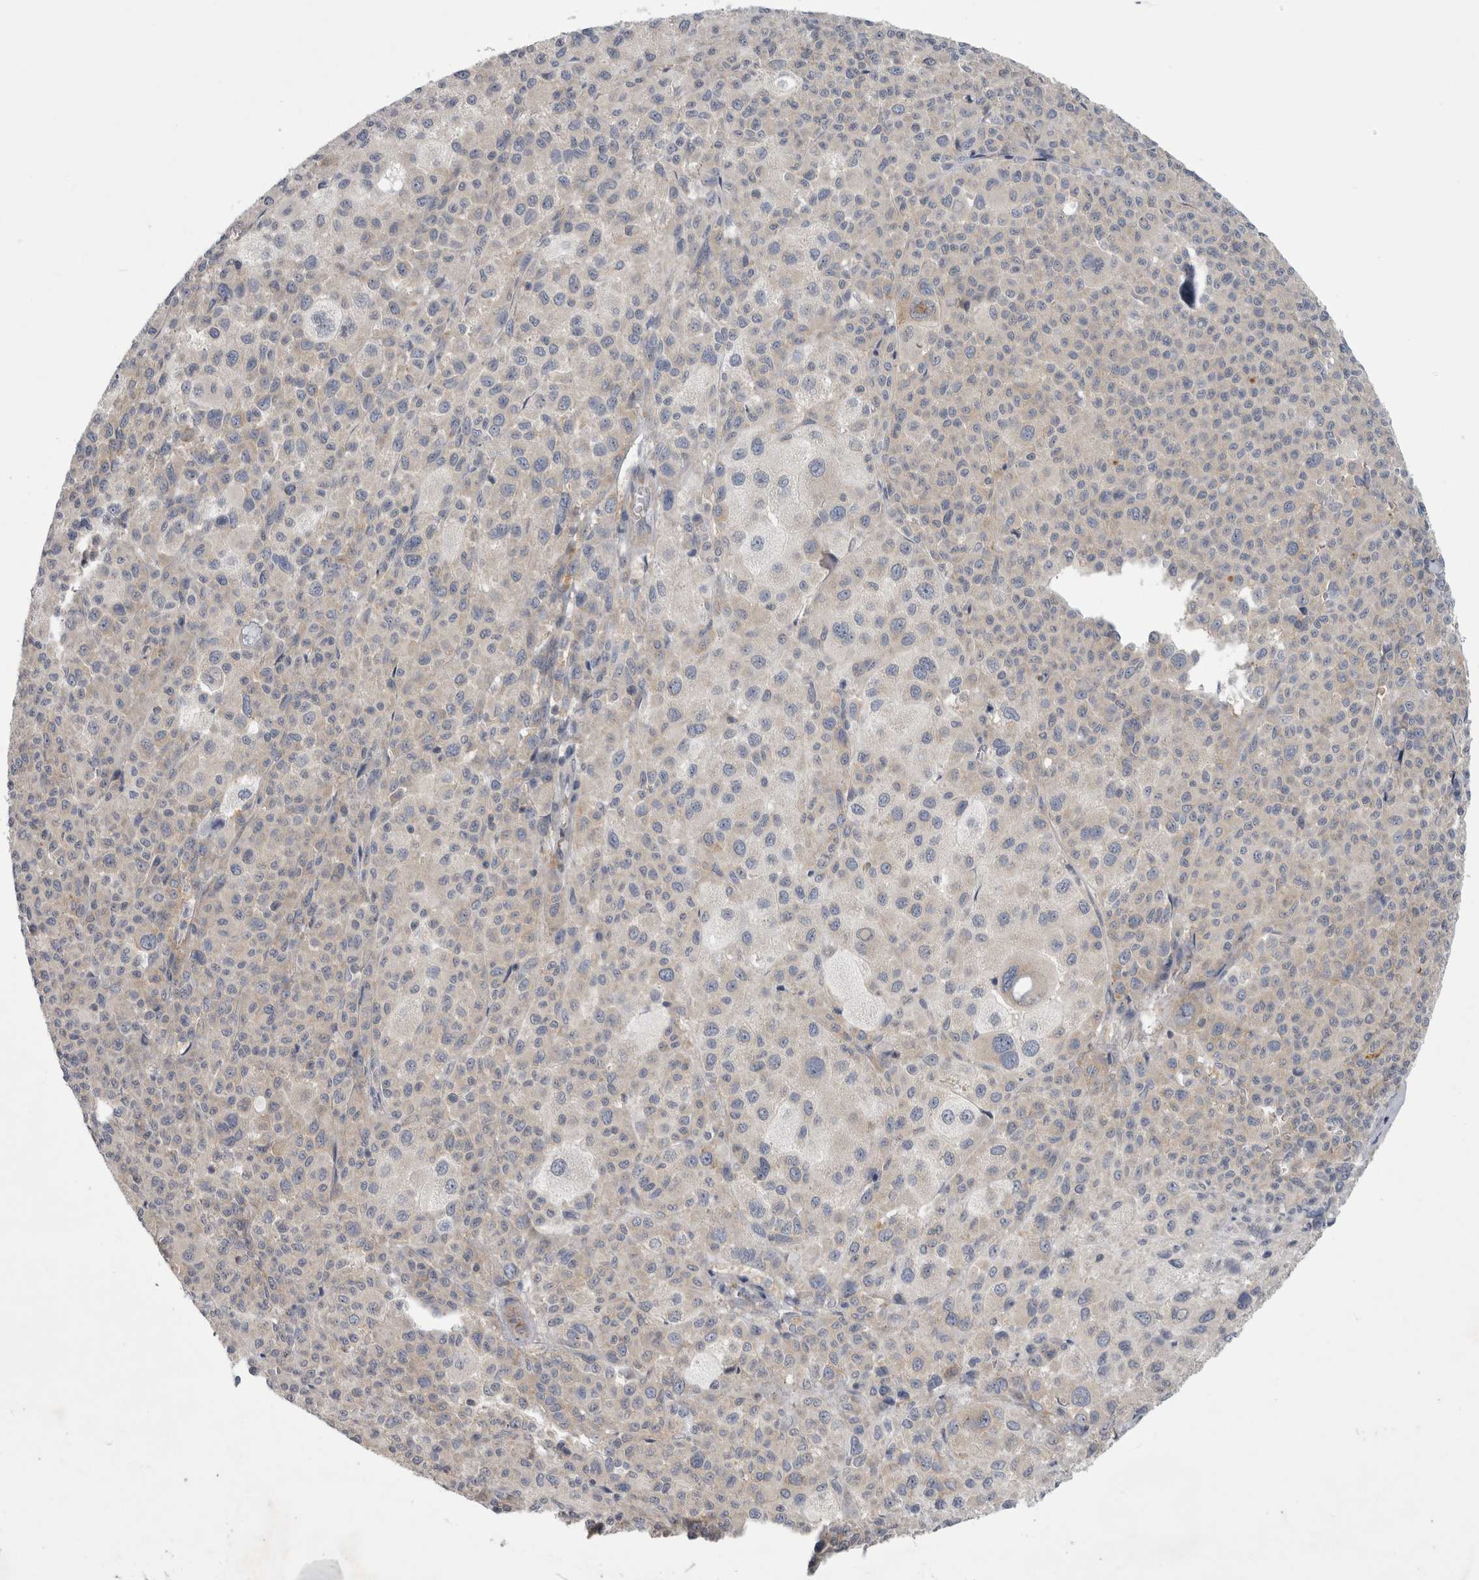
{"staining": {"intensity": "weak", "quantity": "<25%", "location": "cytoplasmic/membranous"}, "tissue": "melanoma", "cell_type": "Tumor cells", "image_type": "cancer", "snomed": [{"axis": "morphology", "description": "Malignant melanoma, Metastatic site"}, {"axis": "topography", "description": "Skin"}], "caption": "A high-resolution photomicrograph shows immunohistochemistry (IHC) staining of melanoma, which shows no significant expression in tumor cells. (Immunohistochemistry (ihc), brightfield microscopy, high magnification).", "gene": "PRRC2C", "patient": {"sex": "female", "age": 74}}